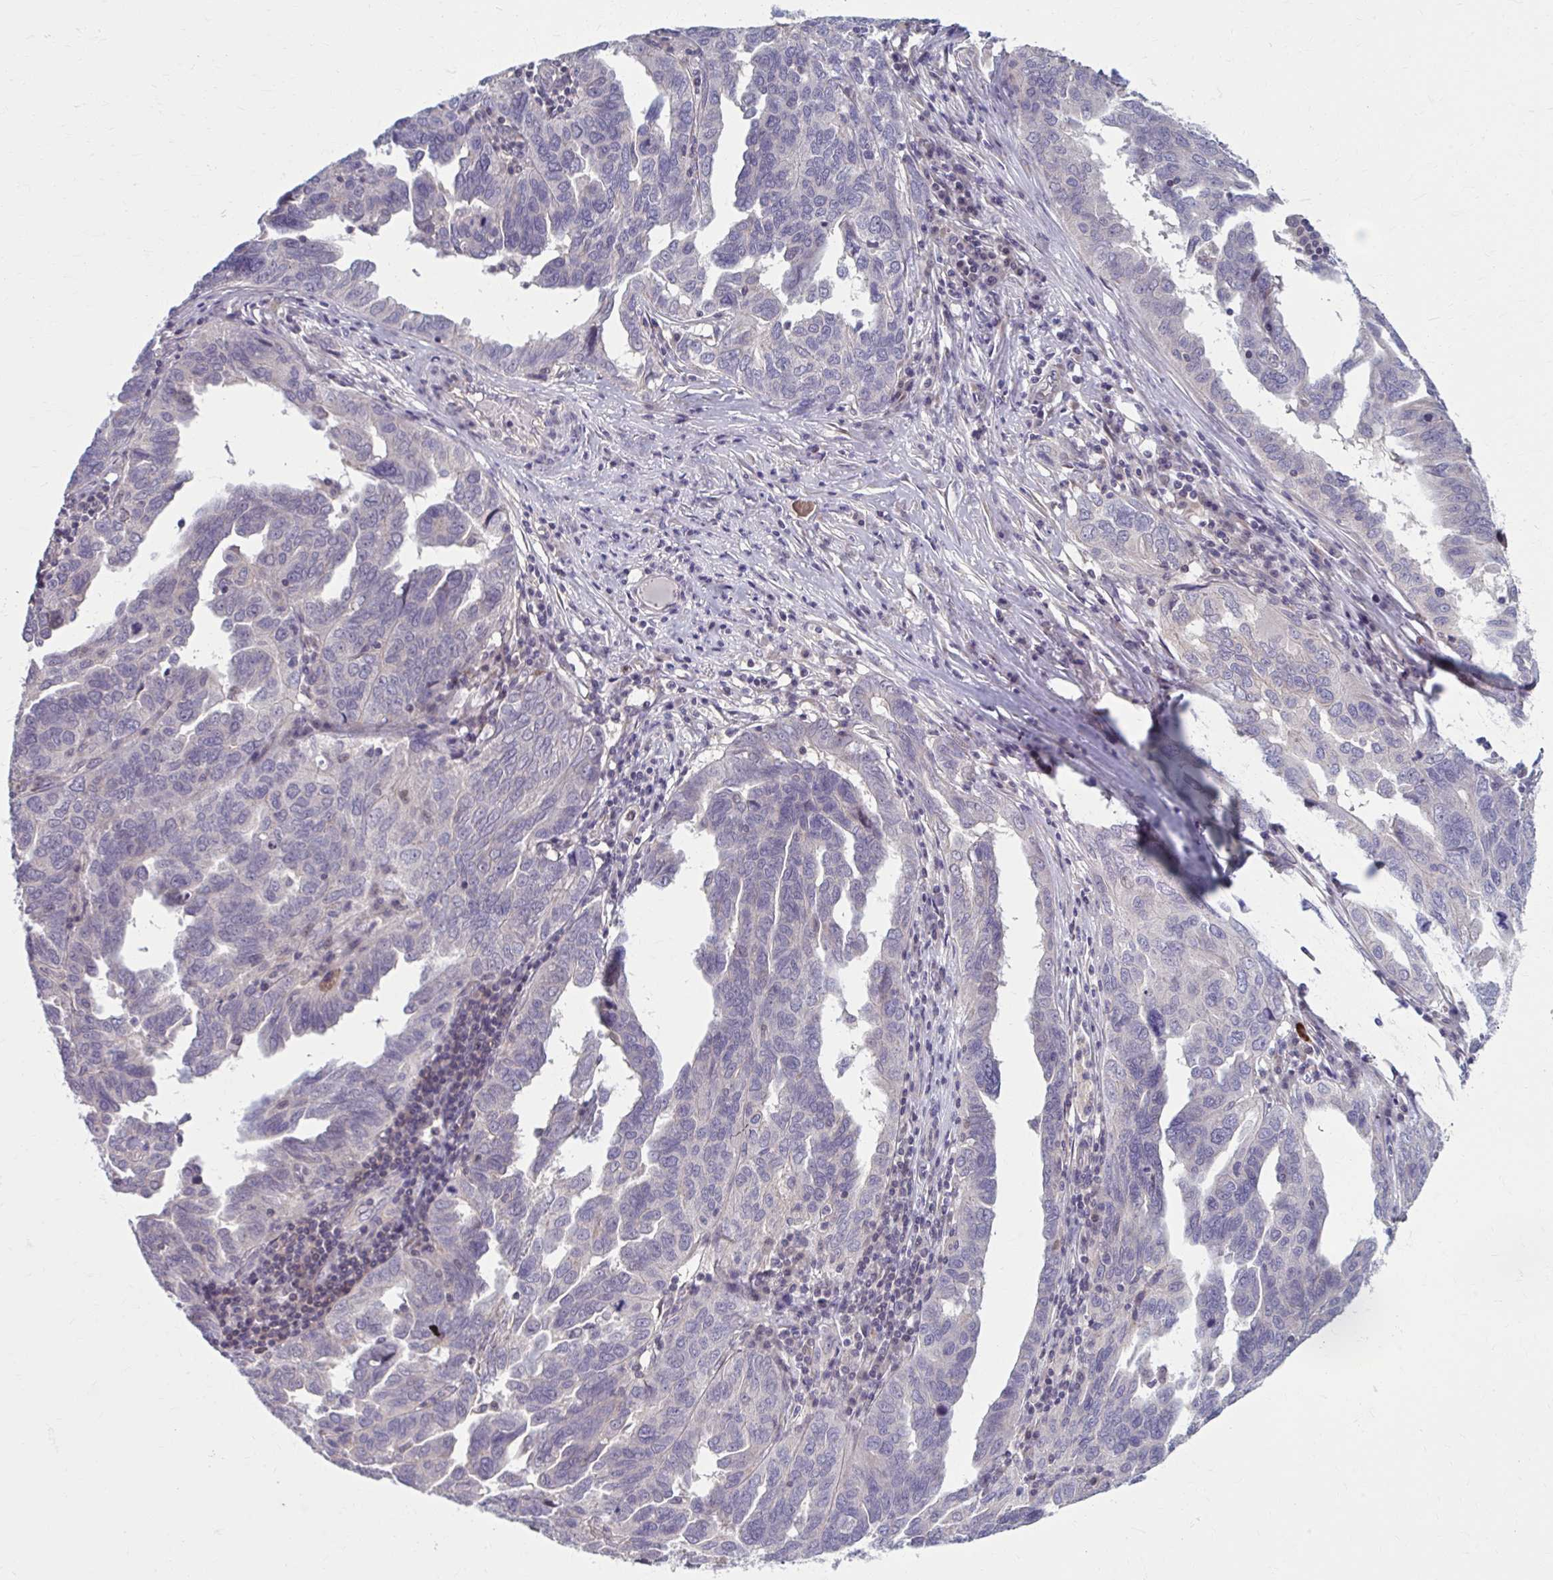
{"staining": {"intensity": "negative", "quantity": "none", "location": "none"}, "tissue": "ovarian cancer", "cell_type": "Tumor cells", "image_type": "cancer", "snomed": [{"axis": "morphology", "description": "Cystadenocarcinoma, serous, NOS"}, {"axis": "topography", "description": "Ovary"}], "caption": "This is a histopathology image of immunohistochemistry staining of serous cystadenocarcinoma (ovarian), which shows no staining in tumor cells.", "gene": "CHST3", "patient": {"sex": "female", "age": 64}}